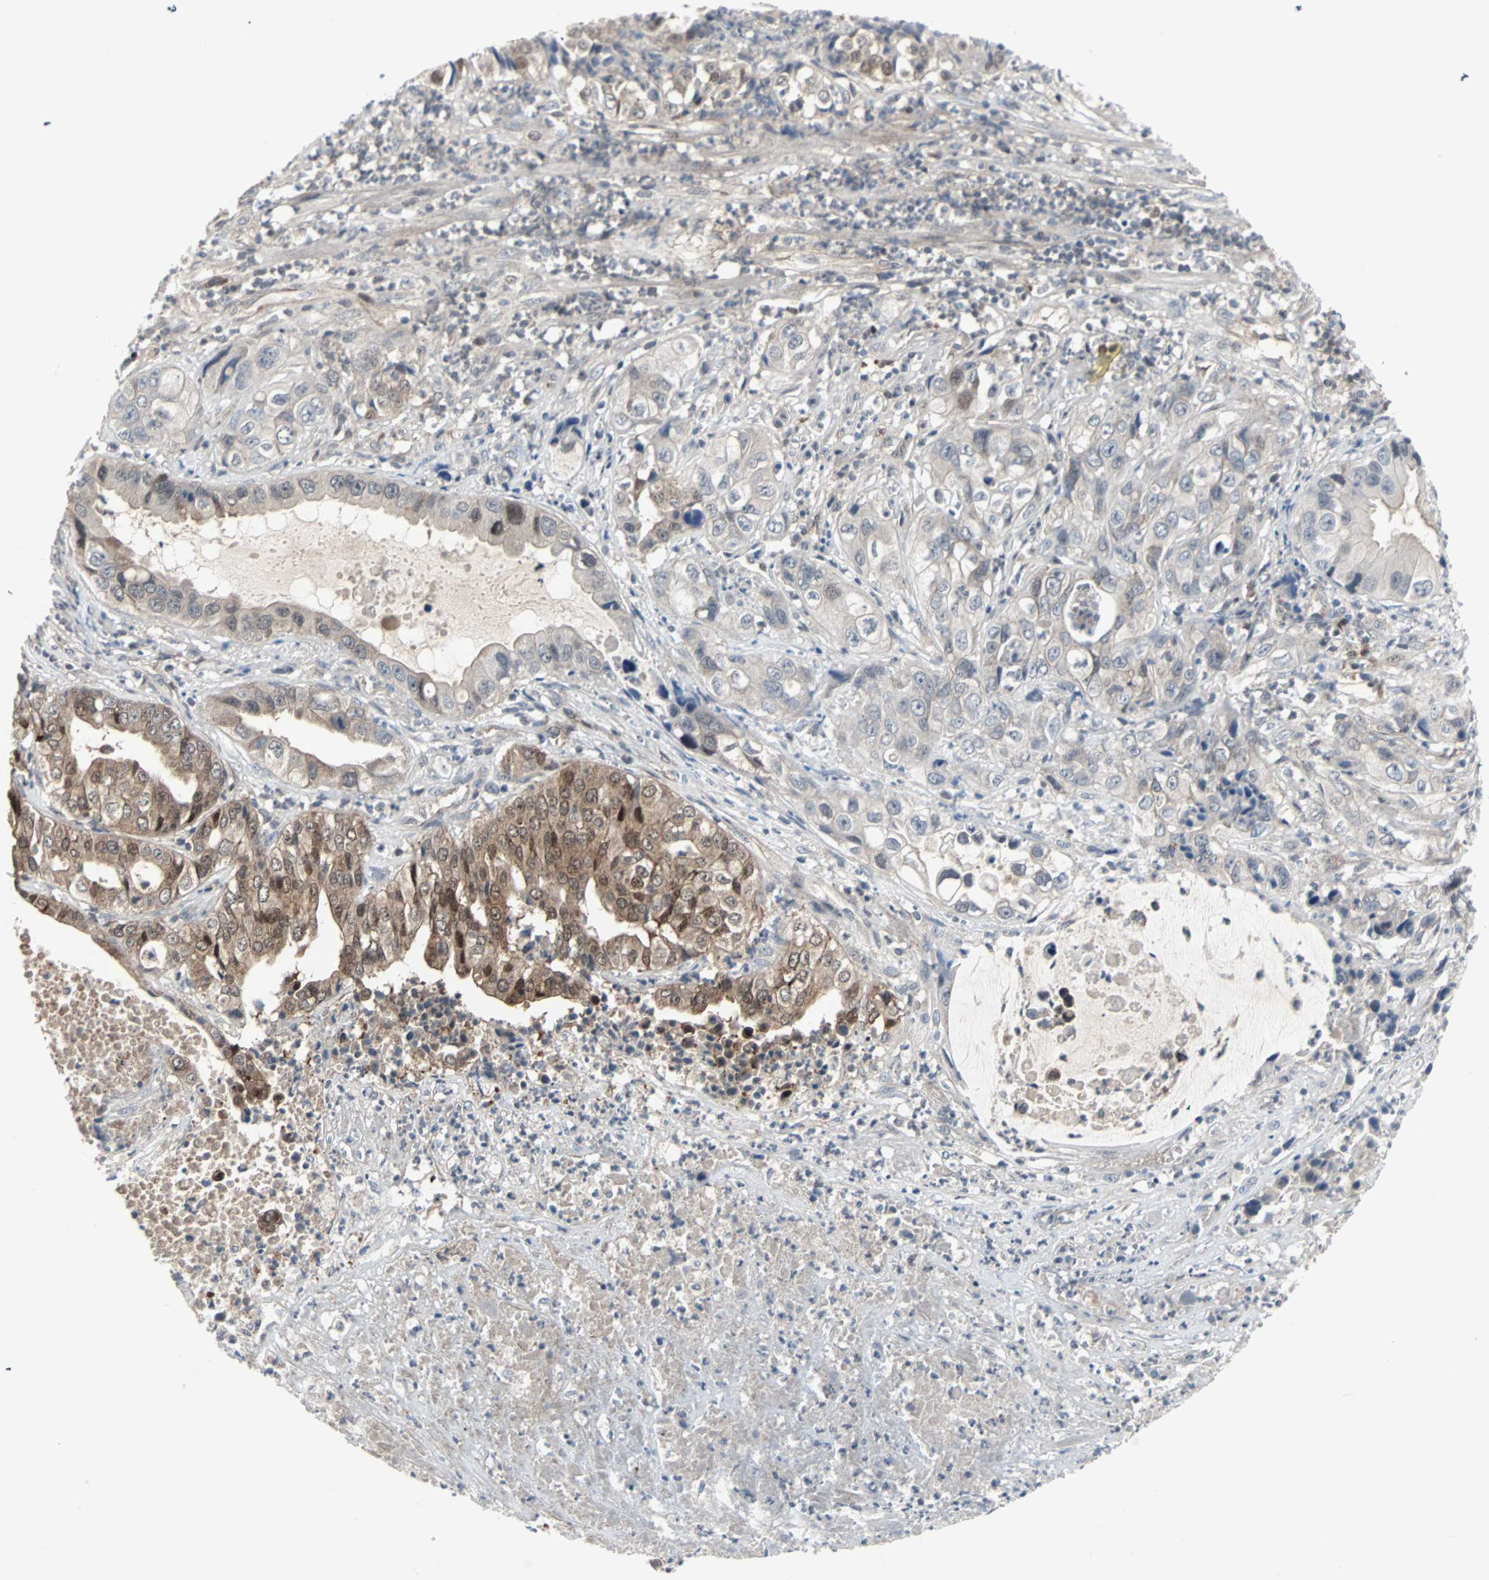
{"staining": {"intensity": "moderate", "quantity": "<25%", "location": "cytoplasmic/membranous,nuclear"}, "tissue": "liver cancer", "cell_type": "Tumor cells", "image_type": "cancer", "snomed": [{"axis": "morphology", "description": "Cholangiocarcinoma"}, {"axis": "topography", "description": "Liver"}], "caption": "An IHC image of neoplastic tissue is shown. Protein staining in brown labels moderate cytoplasmic/membranous and nuclear positivity in liver cancer (cholangiocarcinoma) within tumor cells. The staining was performed using DAB (3,3'-diaminobenzidine) to visualize the protein expression in brown, while the nuclei were stained in blue with hematoxylin (Magnification: 20x).", "gene": "CASP3", "patient": {"sex": "female", "age": 61}}